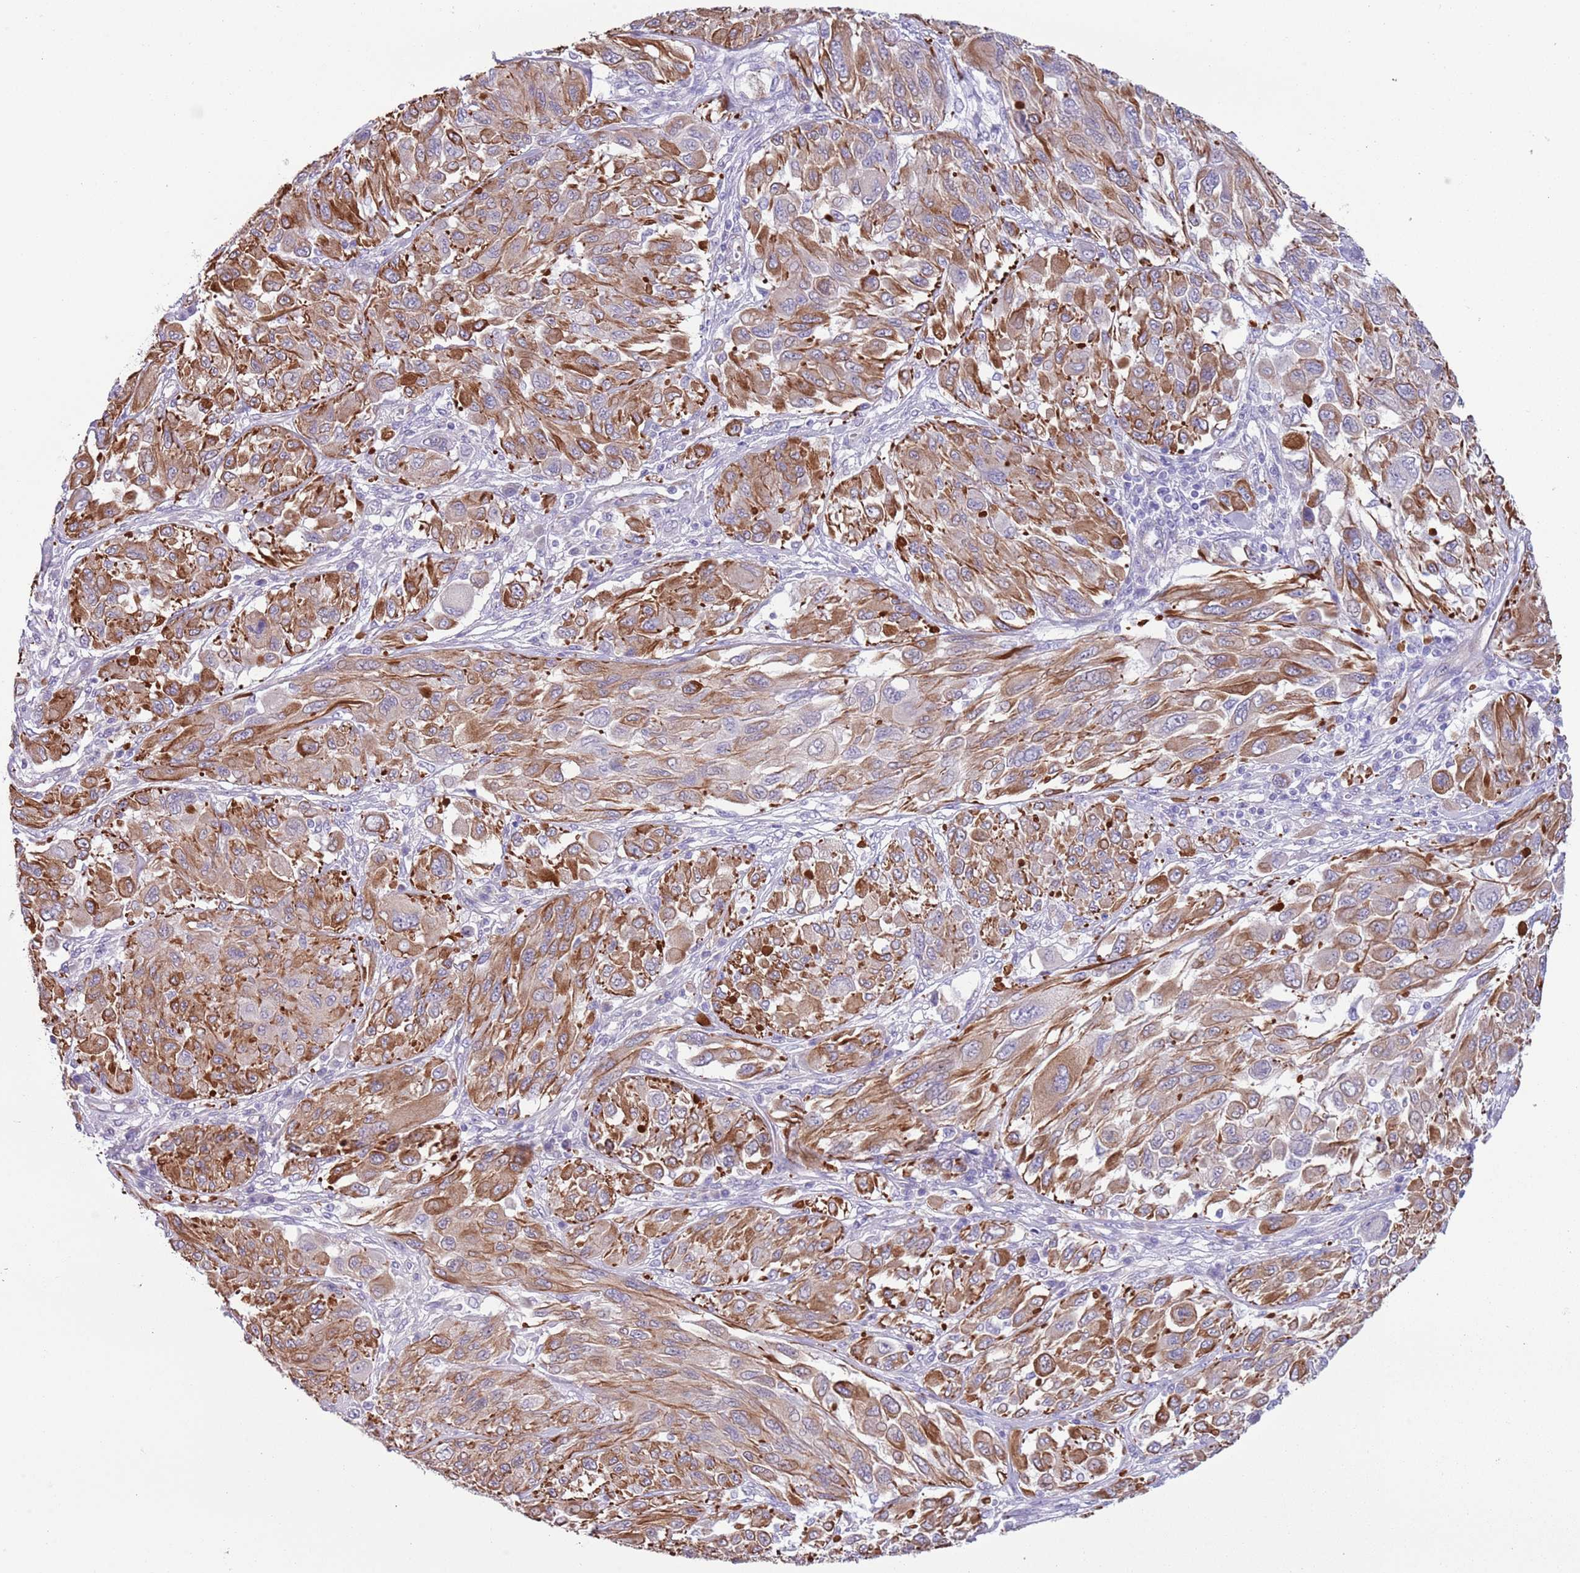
{"staining": {"intensity": "moderate", "quantity": ">75%", "location": "cytoplasmic/membranous"}, "tissue": "melanoma", "cell_type": "Tumor cells", "image_type": "cancer", "snomed": [{"axis": "morphology", "description": "Malignant melanoma, NOS"}, {"axis": "topography", "description": "Skin"}], "caption": "Moderate cytoplasmic/membranous expression for a protein is identified in about >75% of tumor cells of malignant melanoma using immunohistochemistry.", "gene": "TSGA13", "patient": {"sex": "female", "age": 91}}